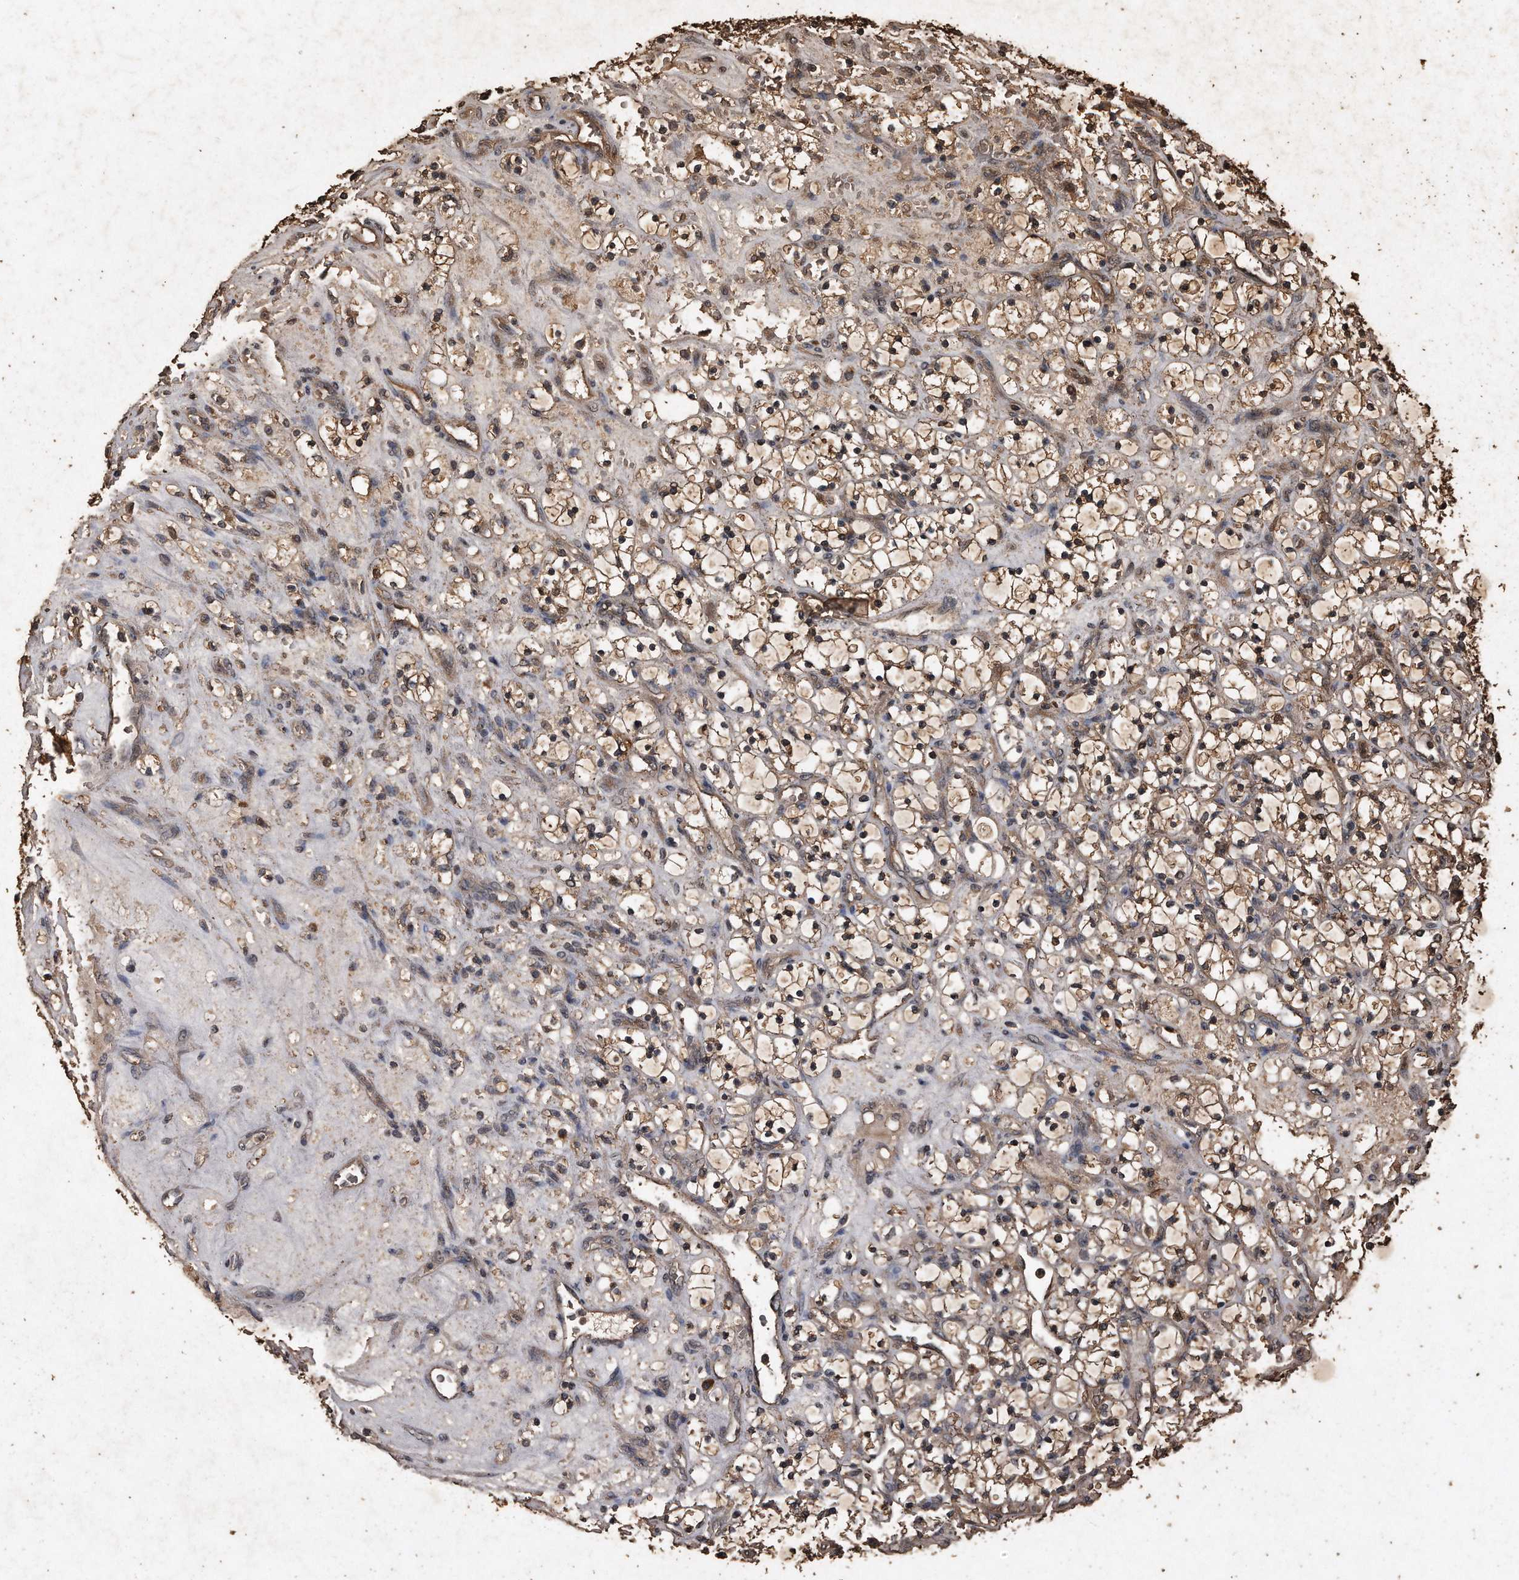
{"staining": {"intensity": "moderate", "quantity": "25%-75%", "location": "cytoplasmic/membranous"}, "tissue": "renal cancer", "cell_type": "Tumor cells", "image_type": "cancer", "snomed": [{"axis": "morphology", "description": "Adenocarcinoma, NOS"}, {"axis": "topography", "description": "Kidney"}], "caption": "Moderate cytoplasmic/membranous positivity is appreciated in approximately 25%-75% of tumor cells in renal cancer (adenocarcinoma).", "gene": "CFLAR", "patient": {"sex": "female", "age": 69}}